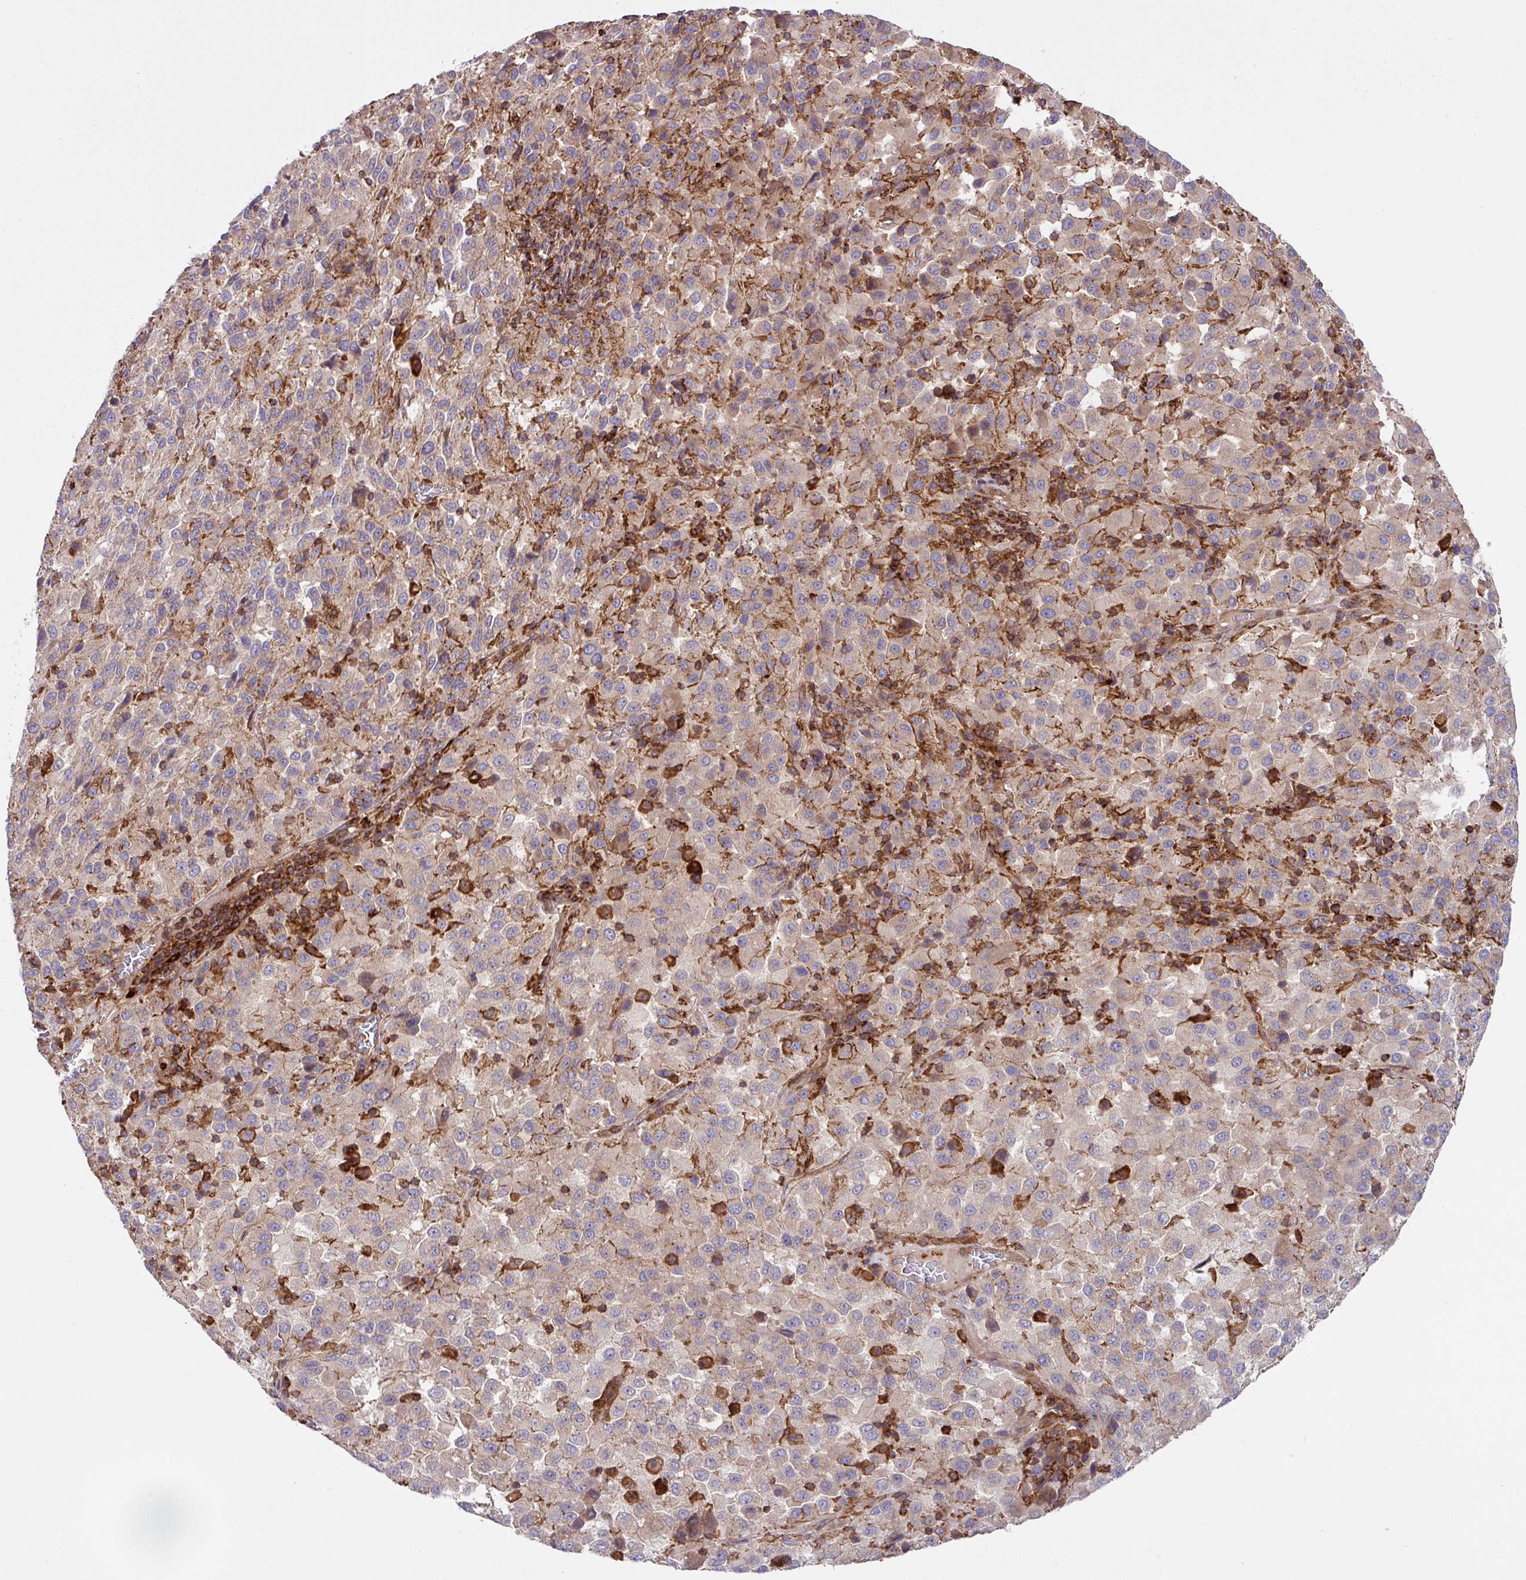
{"staining": {"intensity": "negative", "quantity": "none", "location": "none"}, "tissue": "melanoma", "cell_type": "Tumor cells", "image_type": "cancer", "snomed": [{"axis": "morphology", "description": "Malignant melanoma, Metastatic site"}, {"axis": "topography", "description": "Lung"}], "caption": "A histopathology image of melanoma stained for a protein demonstrates no brown staining in tumor cells.", "gene": "RIC1", "patient": {"sex": "male", "age": 64}}